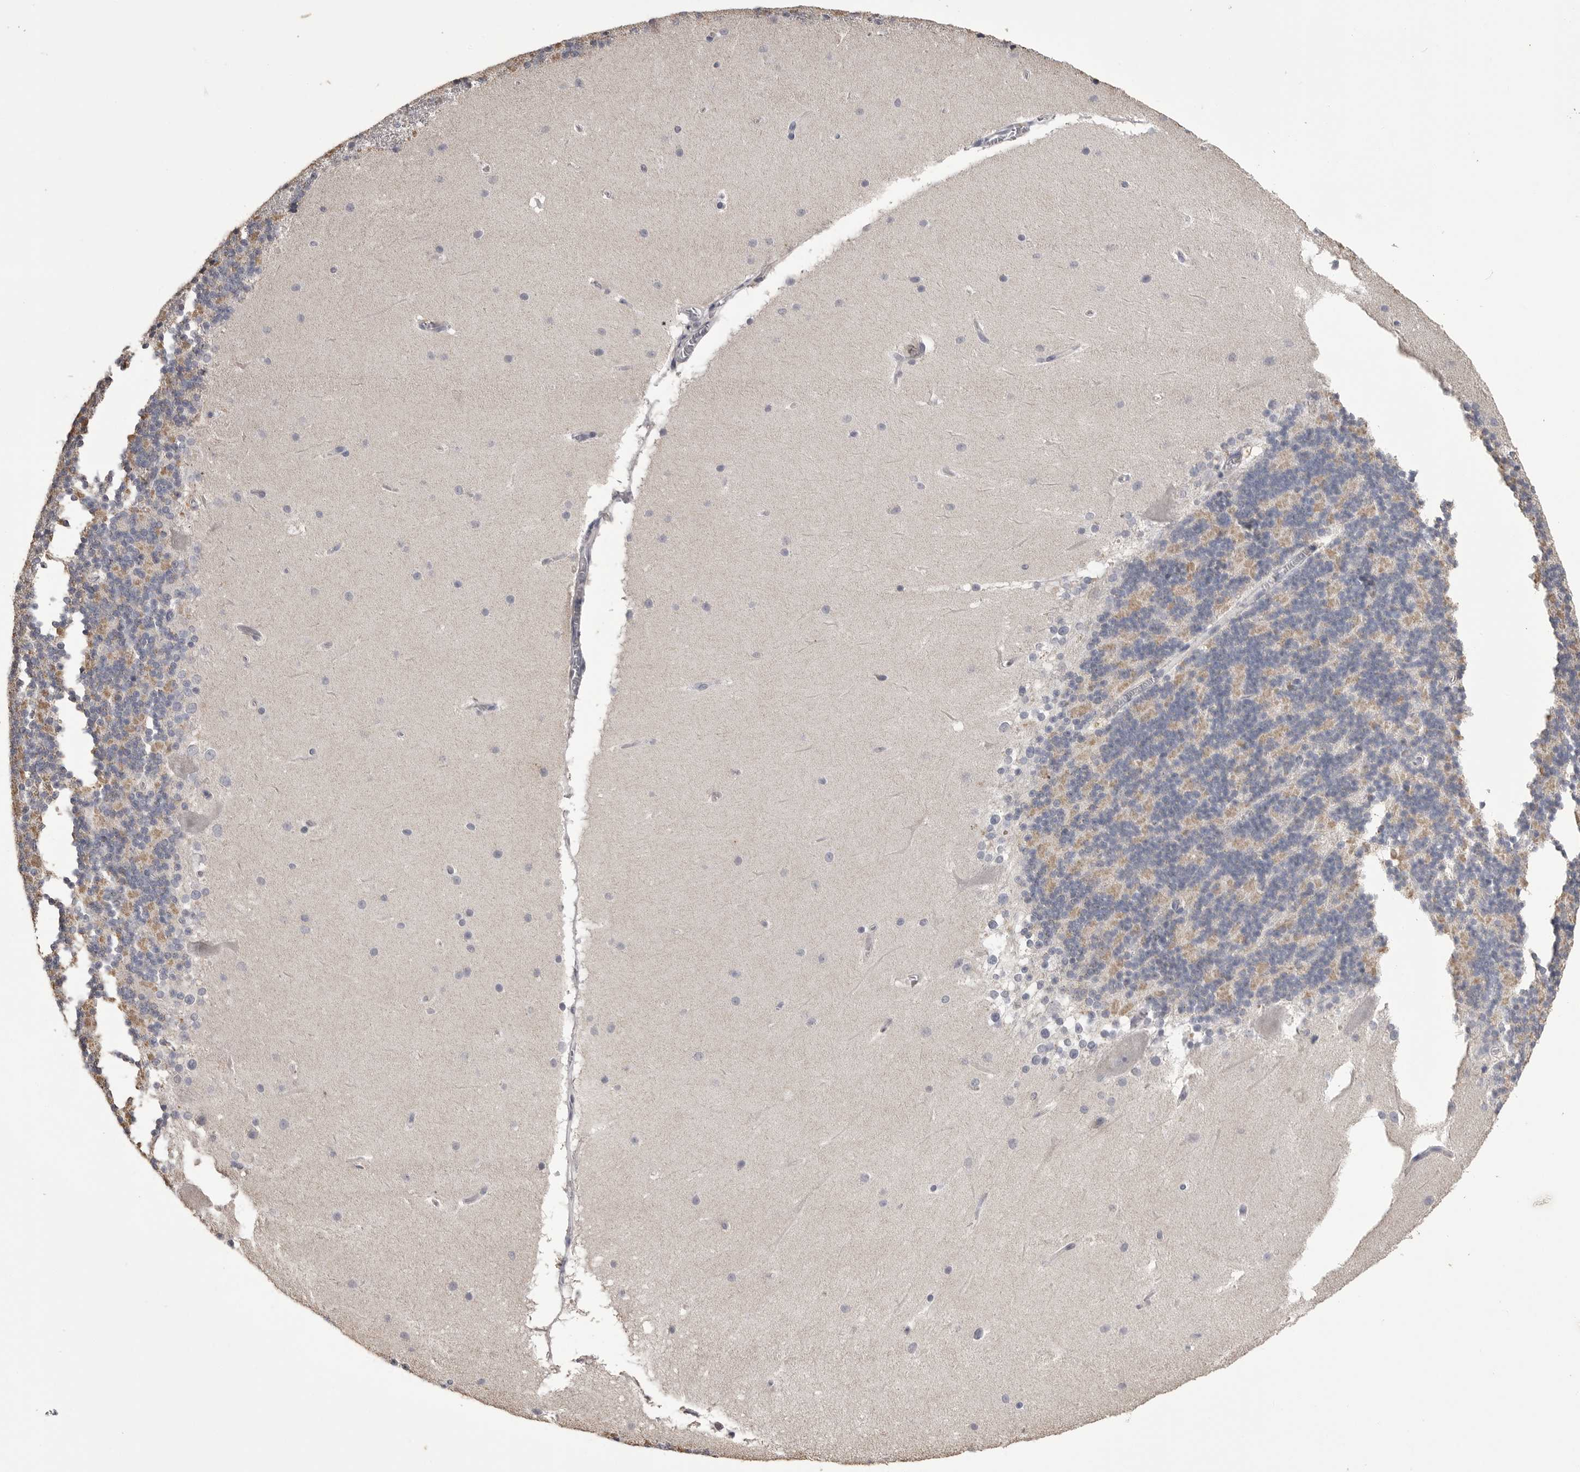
{"staining": {"intensity": "moderate", "quantity": "<25%", "location": "cytoplasmic/membranous"}, "tissue": "cerebellum", "cell_type": "Cells in granular layer", "image_type": "normal", "snomed": [{"axis": "morphology", "description": "Normal tissue, NOS"}, {"axis": "topography", "description": "Cerebellum"}], "caption": "This image displays benign cerebellum stained with immunohistochemistry (IHC) to label a protein in brown. The cytoplasmic/membranous of cells in granular layer show moderate positivity for the protein. Nuclei are counter-stained blue.", "gene": "MMP7", "patient": {"sex": "female", "age": 19}}